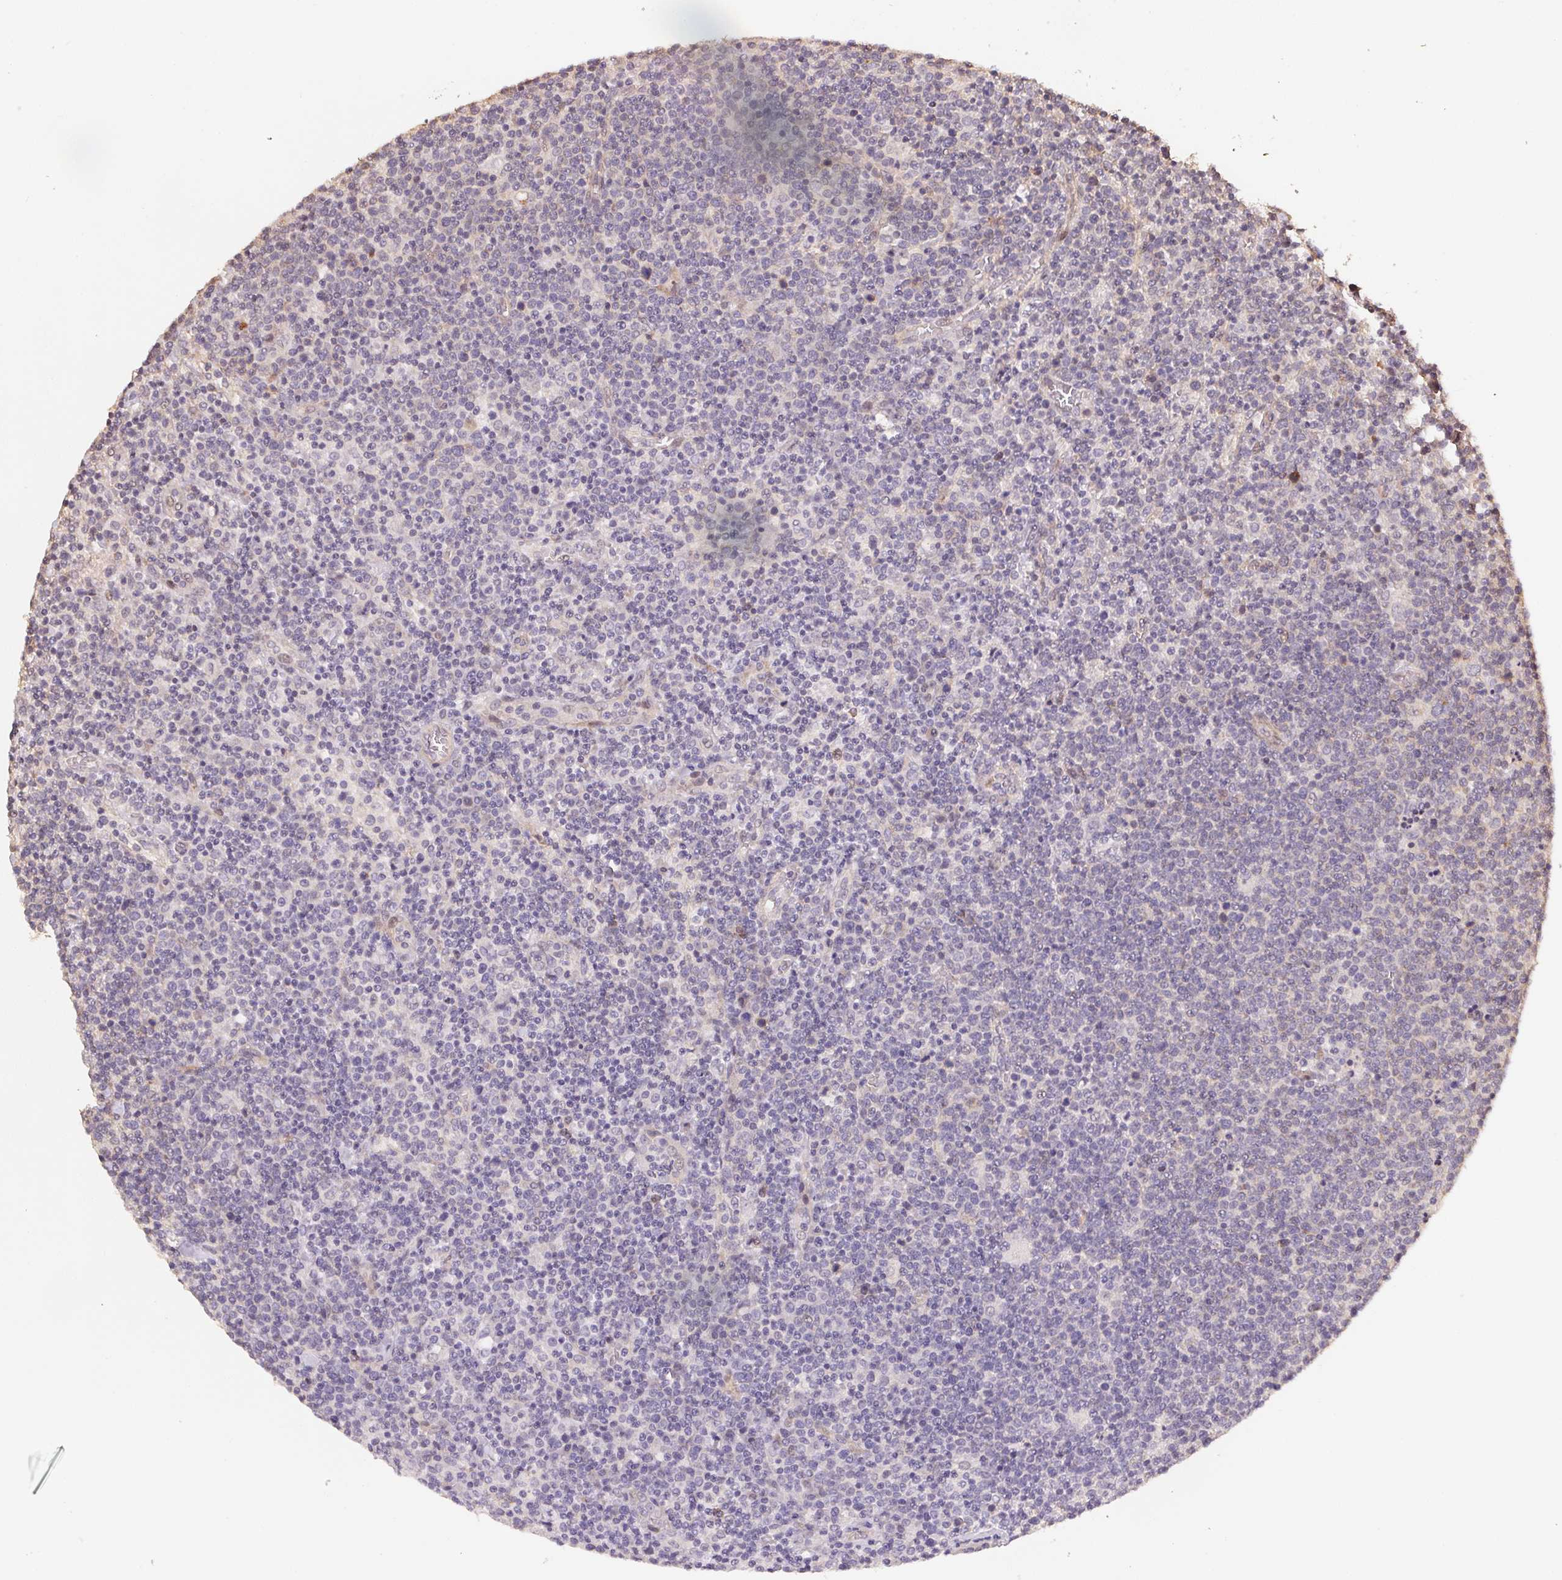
{"staining": {"intensity": "negative", "quantity": "none", "location": "none"}, "tissue": "lymphoma", "cell_type": "Tumor cells", "image_type": "cancer", "snomed": [{"axis": "morphology", "description": "Malignant lymphoma, non-Hodgkin's type, High grade"}, {"axis": "topography", "description": "Lymph node"}], "caption": "Immunohistochemical staining of human lymphoma displays no significant staining in tumor cells. (DAB immunohistochemistry (IHC) visualized using brightfield microscopy, high magnification).", "gene": "TMEM222", "patient": {"sex": "male", "age": 61}}